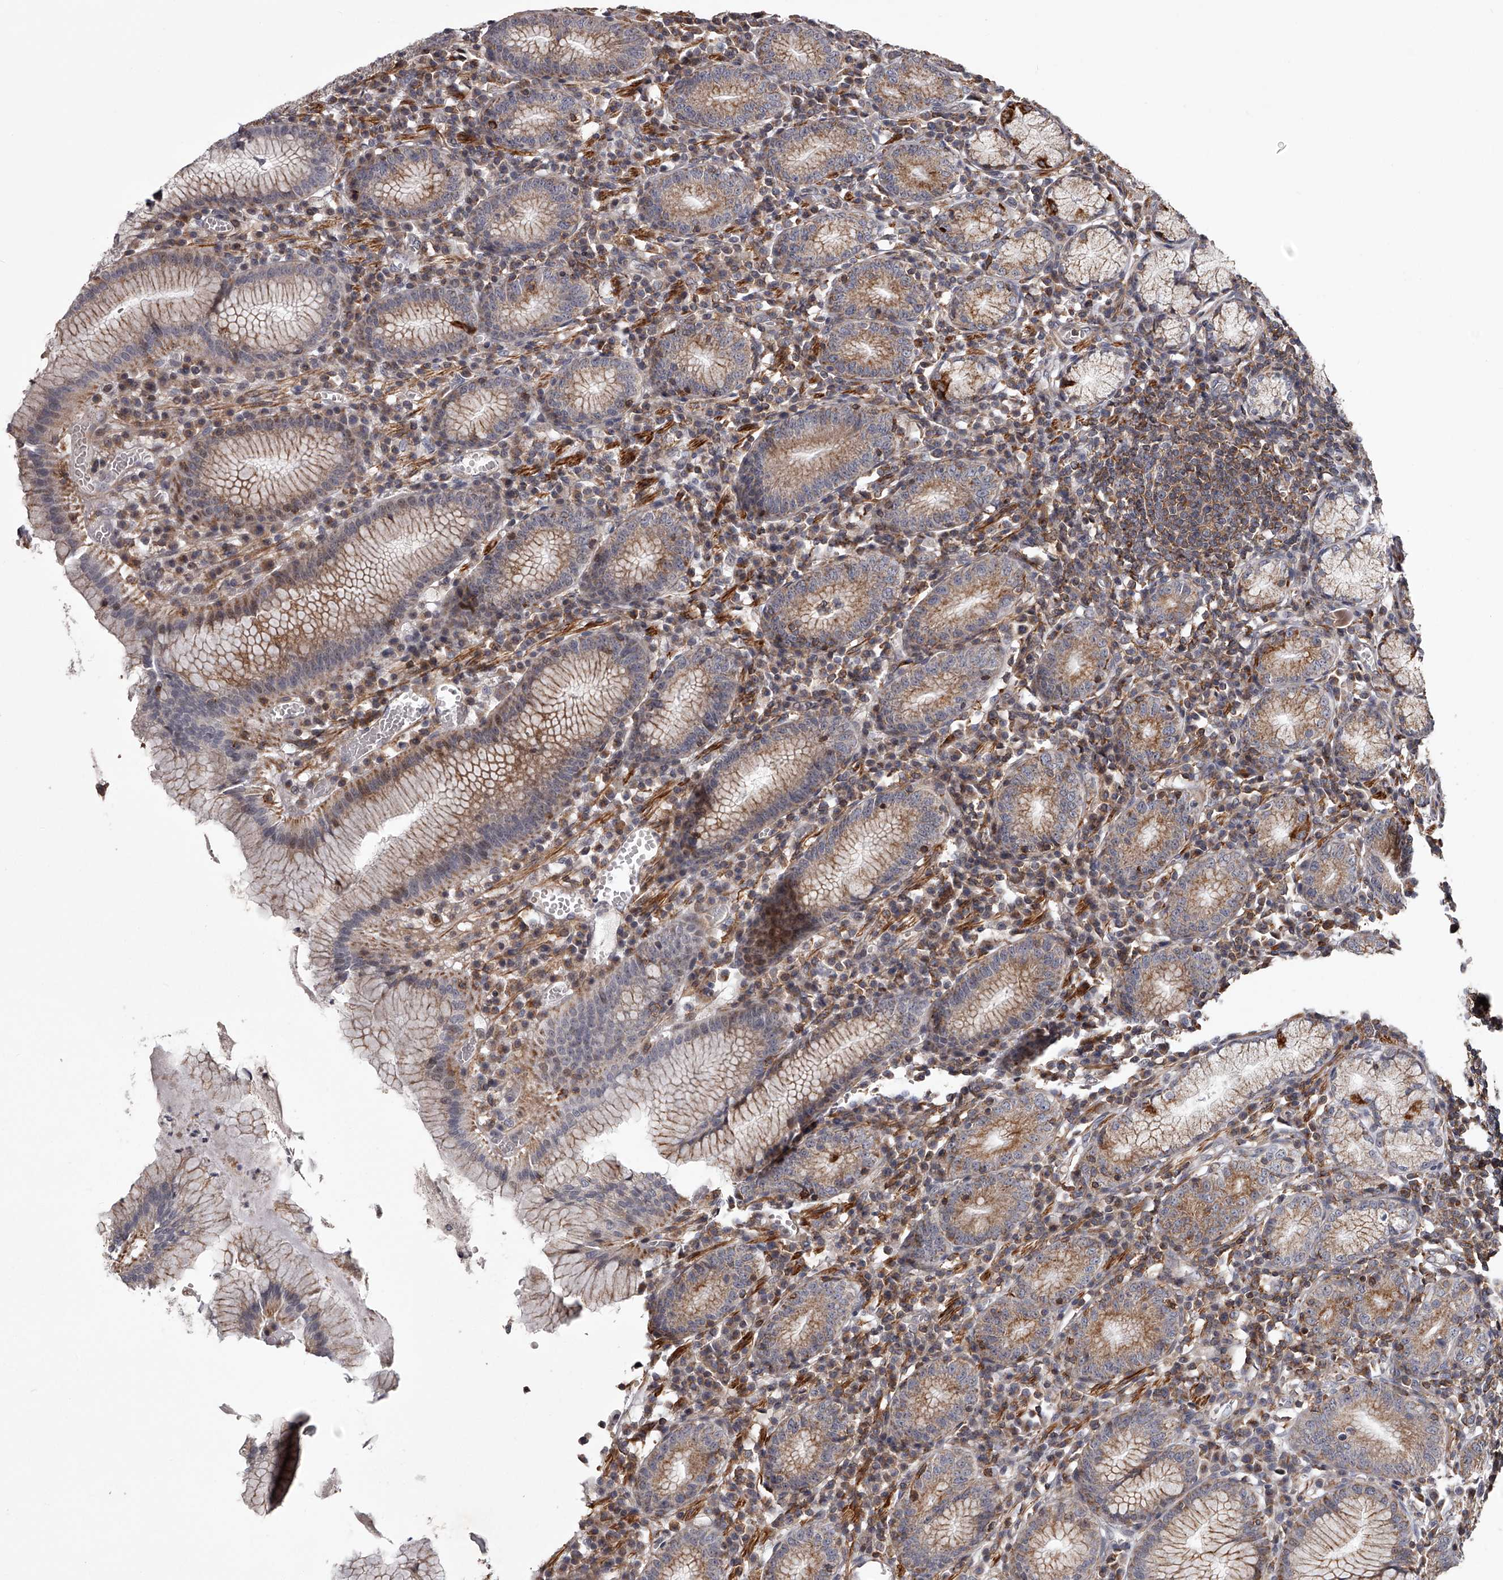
{"staining": {"intensity": "strong", "quantity": "25%-75%", "location": "cytoplasmic/membranous"}, "tissue": "stomach", "cell_type": "Glandular cells", "image_type": "normal", "snomed": [{"axis": "morphology", "description": "Normal tissue, NOS"}, {"axis": "topography", "description": "Stomach"}], "caption": "This is an image of immunohistochemistry (IHC) staining of benign stomach, which shows strong expression in the cytoplasmic/membranous of glandular cells.", "gene": "RRP36", "patient": {"sex": "male", "age": 55}}